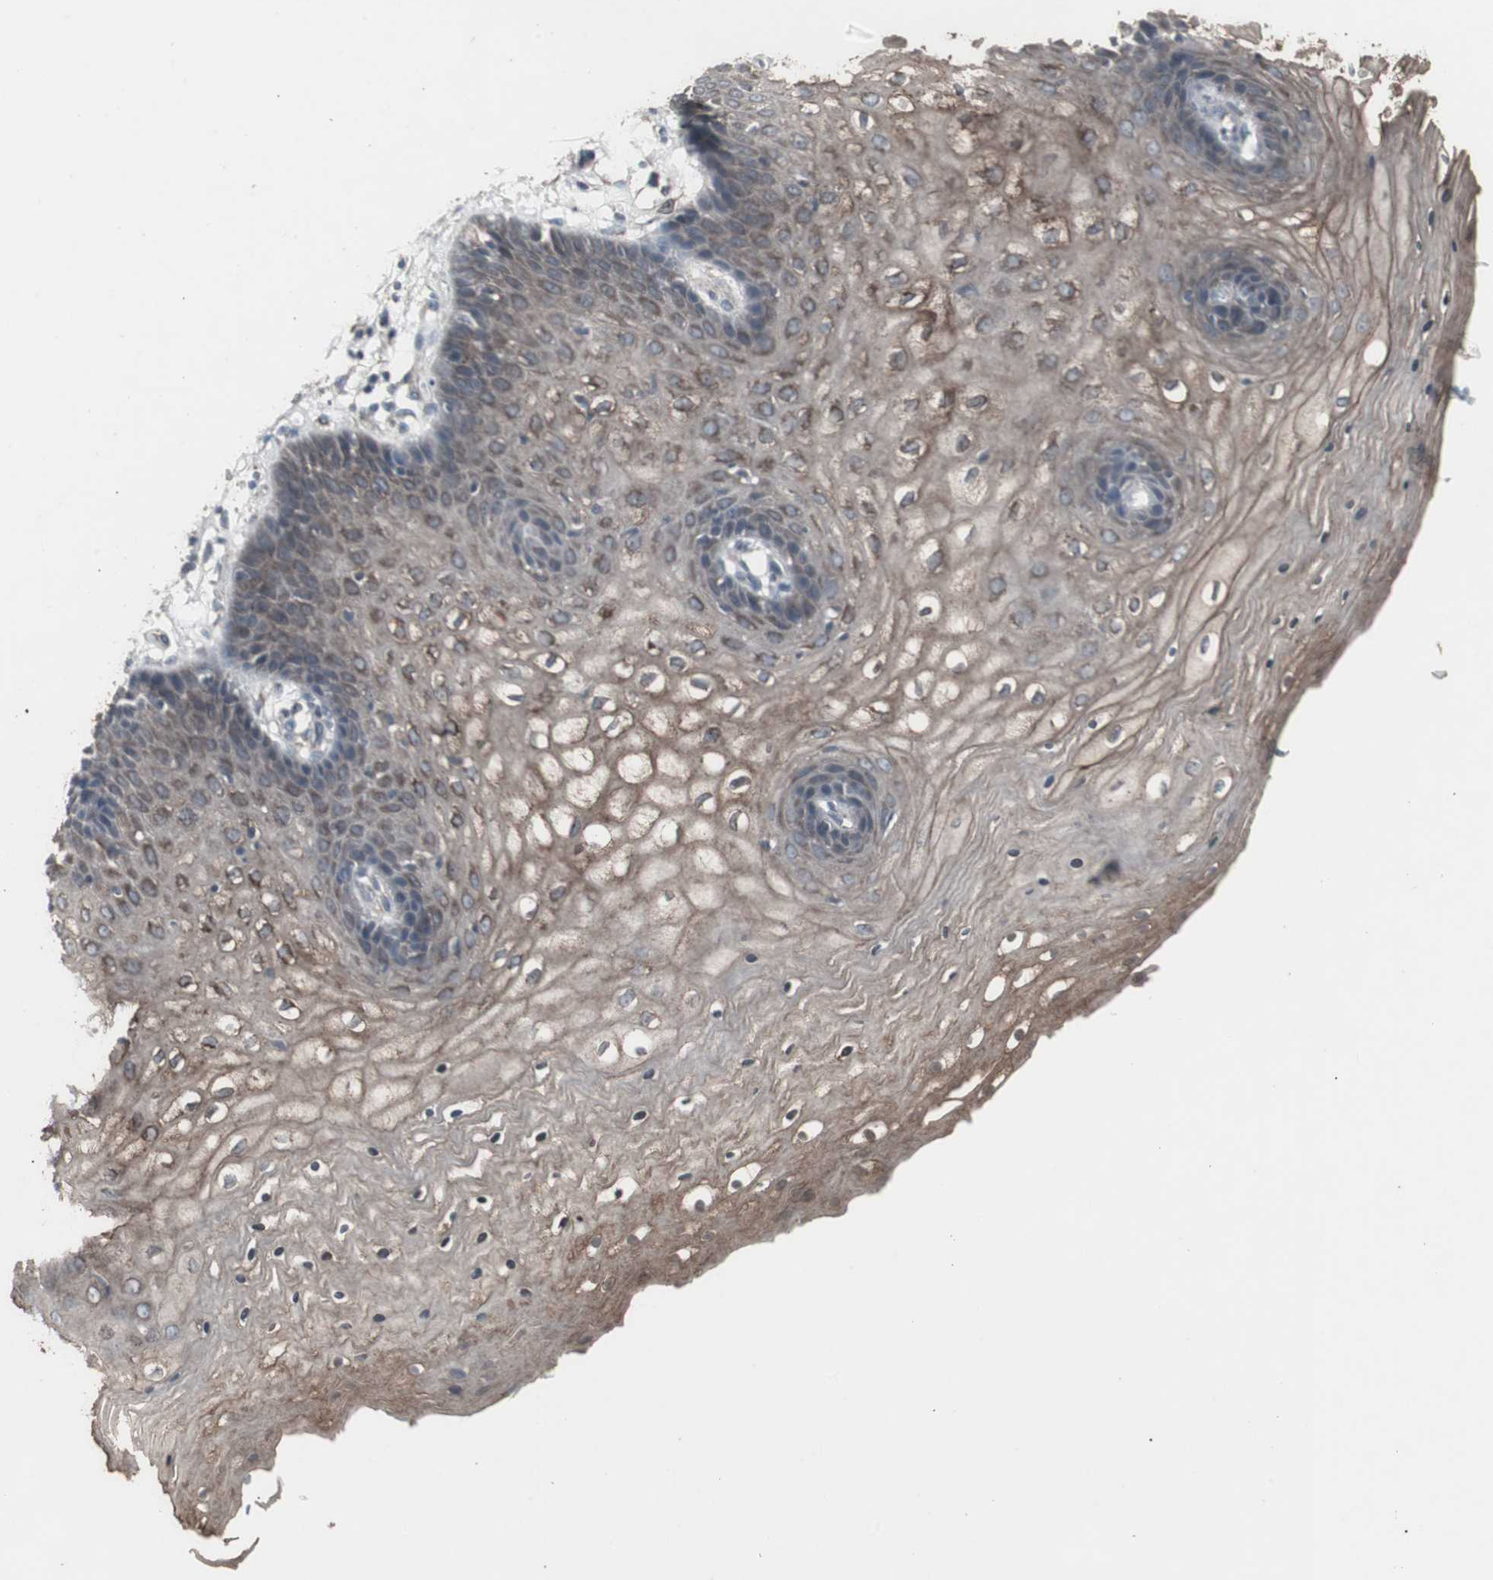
{"staining": {"intensity": "weak", "quantity": "25%-75%", "location": "cytoplasmic/membranous"}, "tissue": "vagina", "cell_type": "Squamous epithelial cells", "image_type": "normal", "snomed": [{"axis": "morphology", "description": "Normal tissue, NOS"}, {"axis": "topography", "description": "Vagina"}], "caption": "This histopathology image demonstrates IHC staining of unremarkable vagina, with low weak cytoplasmic/membranous positivity in about 25%-75% of squamous epithelial cells.", "gene": "SSTR2", "patient": {"sex": "female", "age": 34}}